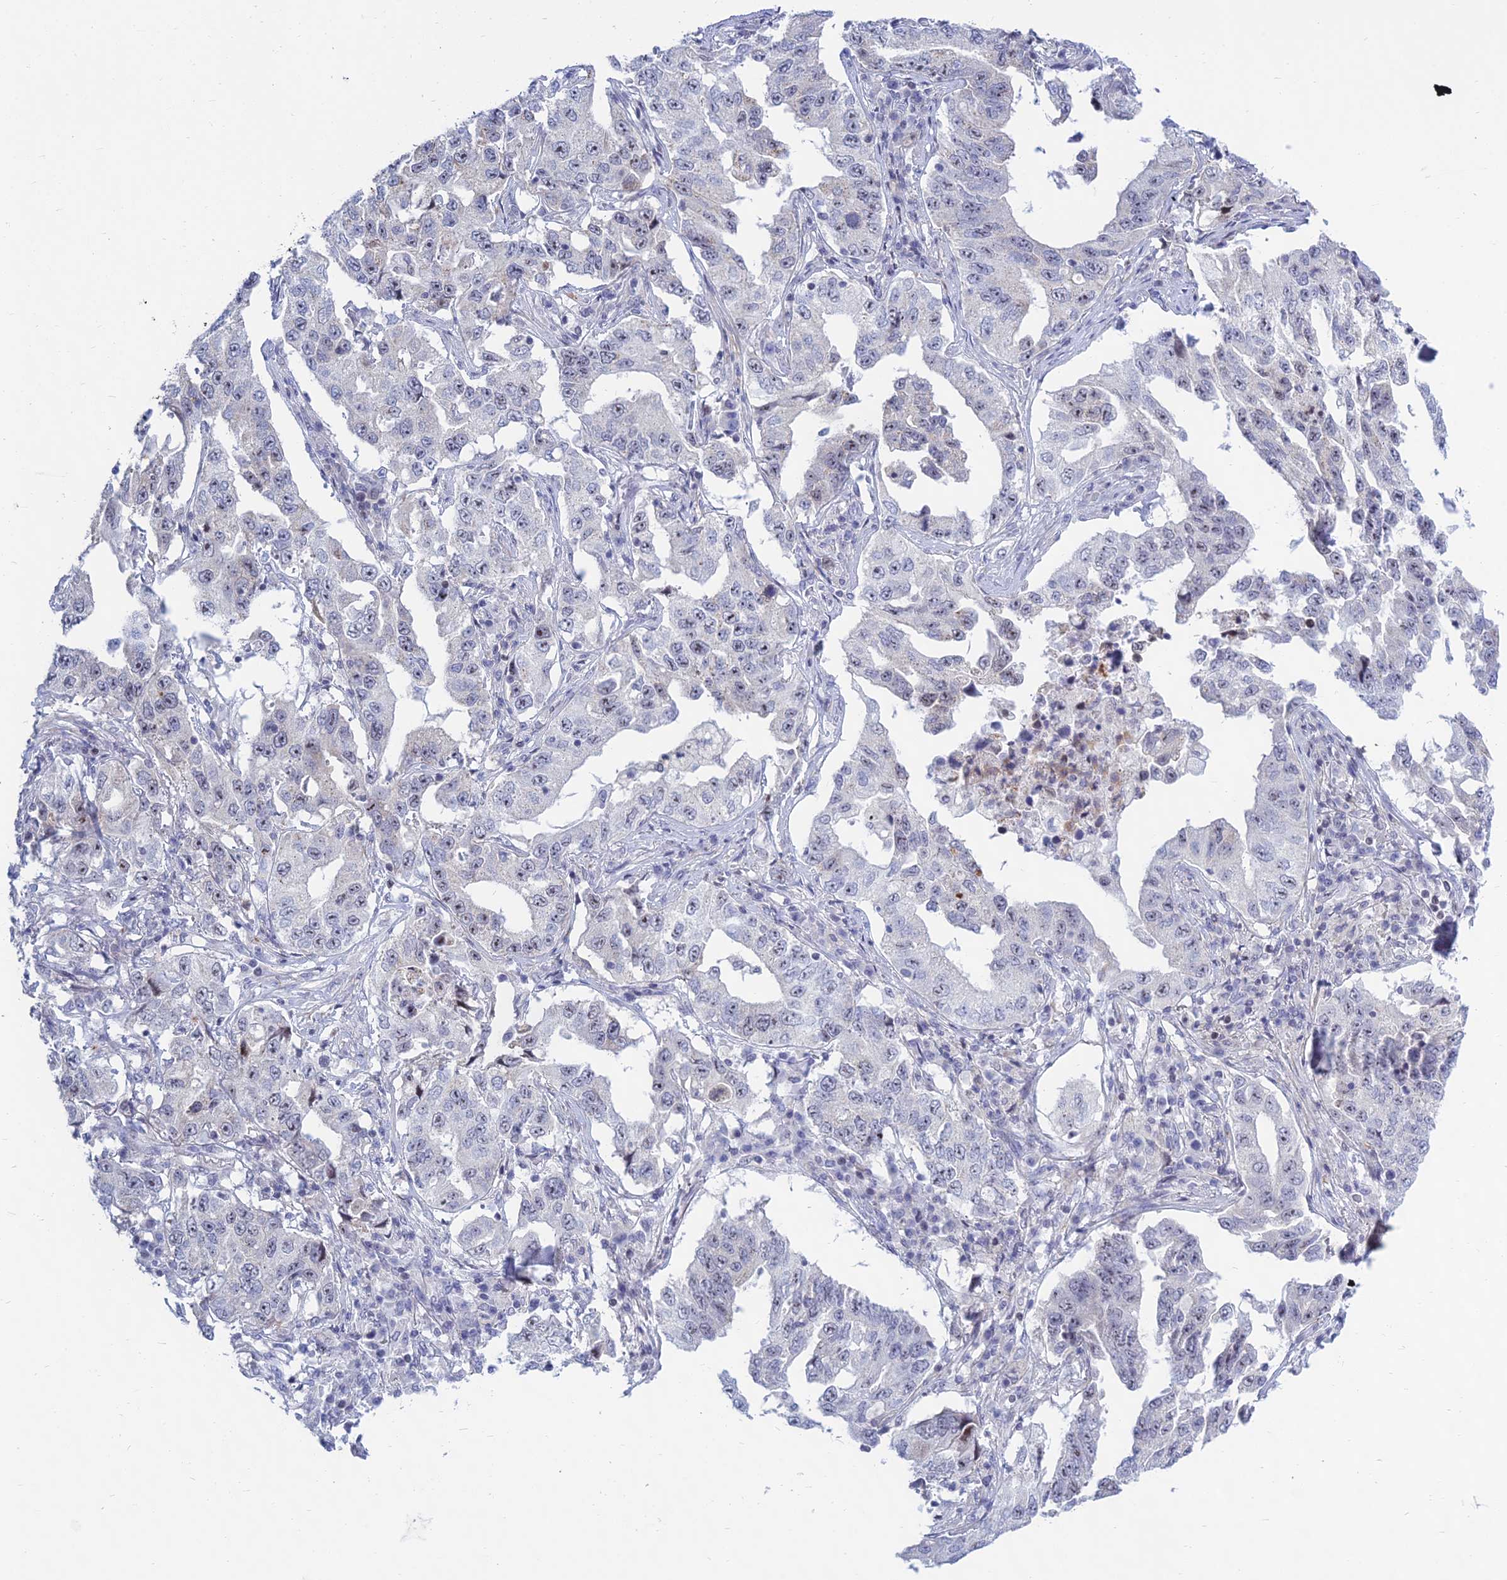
{"staining": {"intensity": "negative", "quantity": "none", "location": "none"}, "tissue": "lung cancer", "cell_type": "Tumor cells", "image_type": "cancer", "snomed": [{"axis": "morphology", "description": "Adenocarcinoma, NOS"}, {"axis": "topography", "description": "Lung"}], "caption": "Tumor cells are negative for protein expression in human lung adenocarcinoma.", "gene": "KRR1", "patient": {"sex": "female", "age": 51}}